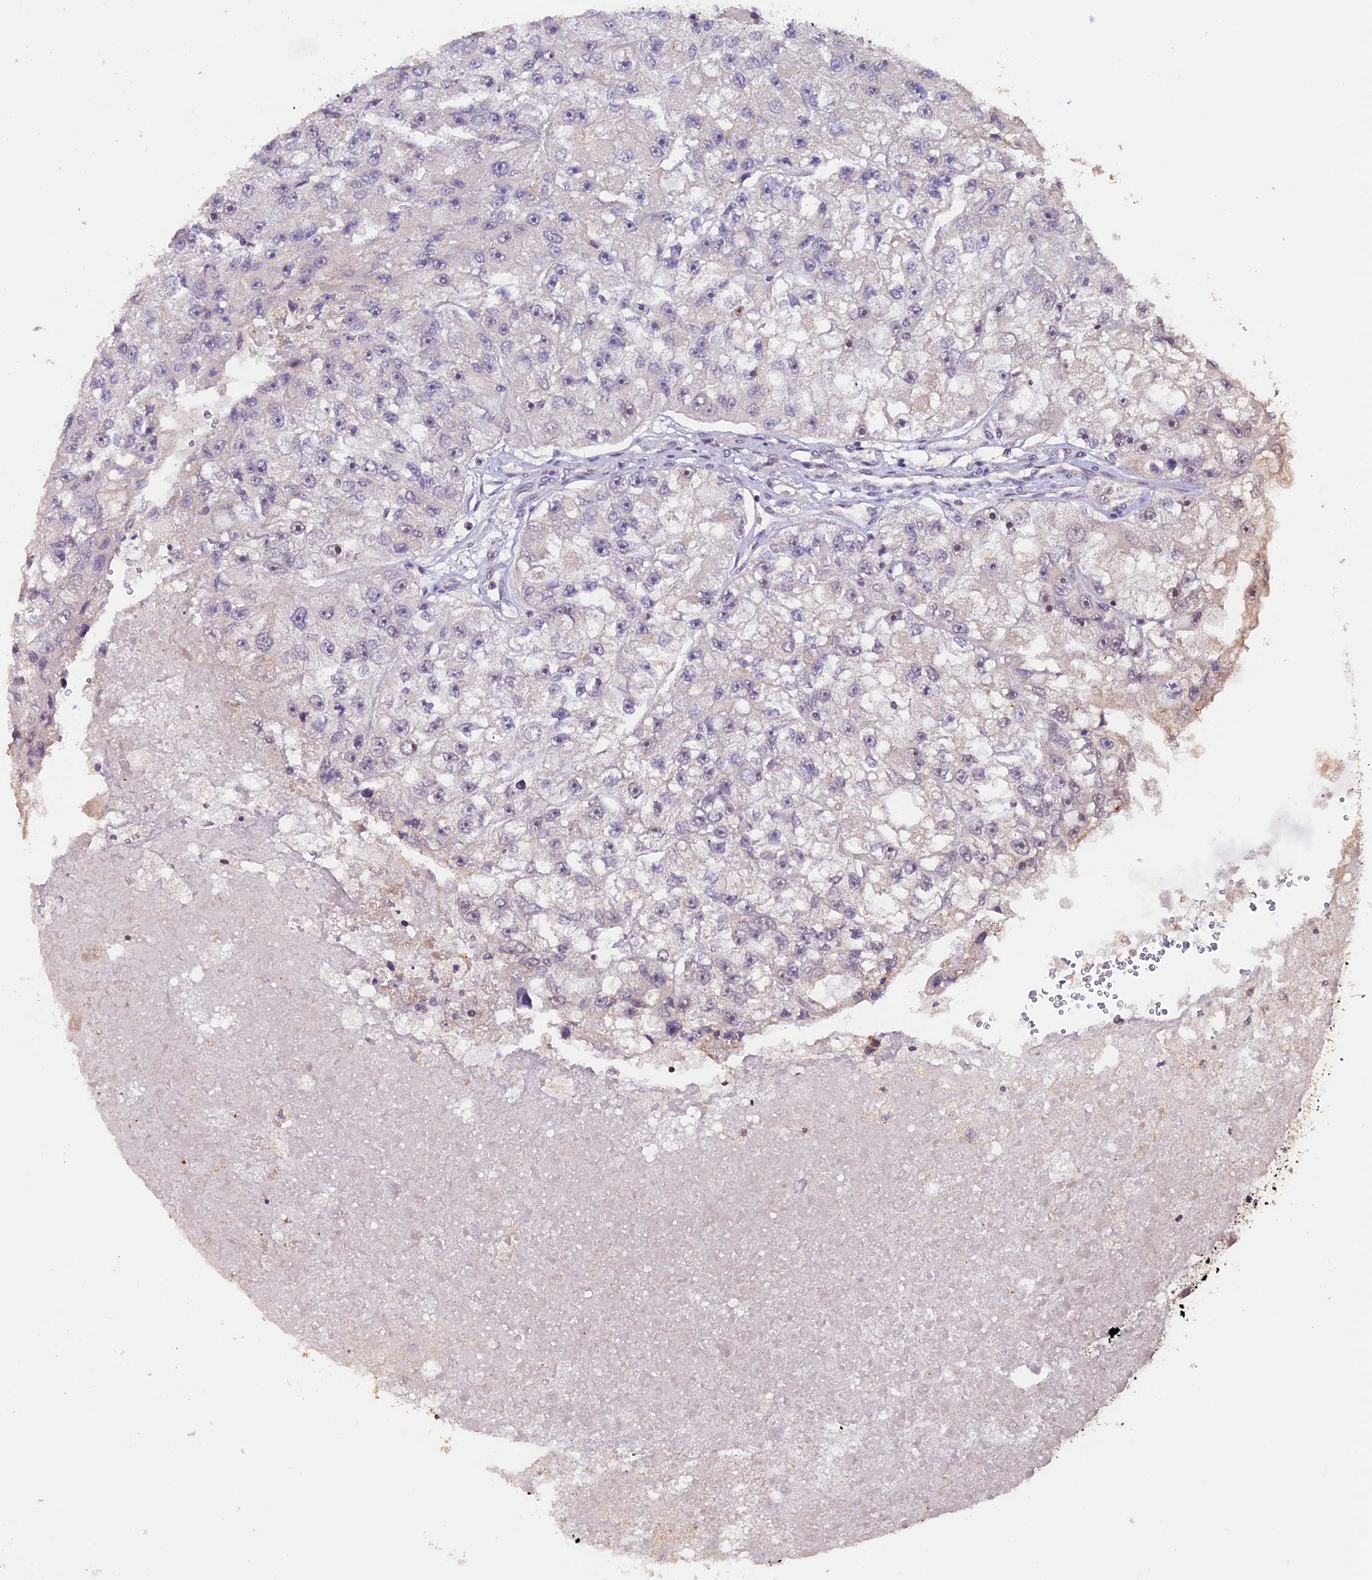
{"staining": {"intensity": "negative", "quantity": "none", "location": "none"}, "tissue": "renal cancer", "cell_type": "Tumor cells", "image_type": "cancer", "snomed": [{"axis": "morphology", "description": "Adenocarcinoma, NOS"}, {"axis": "topography", "description": "Kidney"}], "caption": "IHC of human renal adenocarcinoma reveals no positivity in tumor cells.", "gene": "GNB5", "patient": {"sex": "male", "age": 63}}